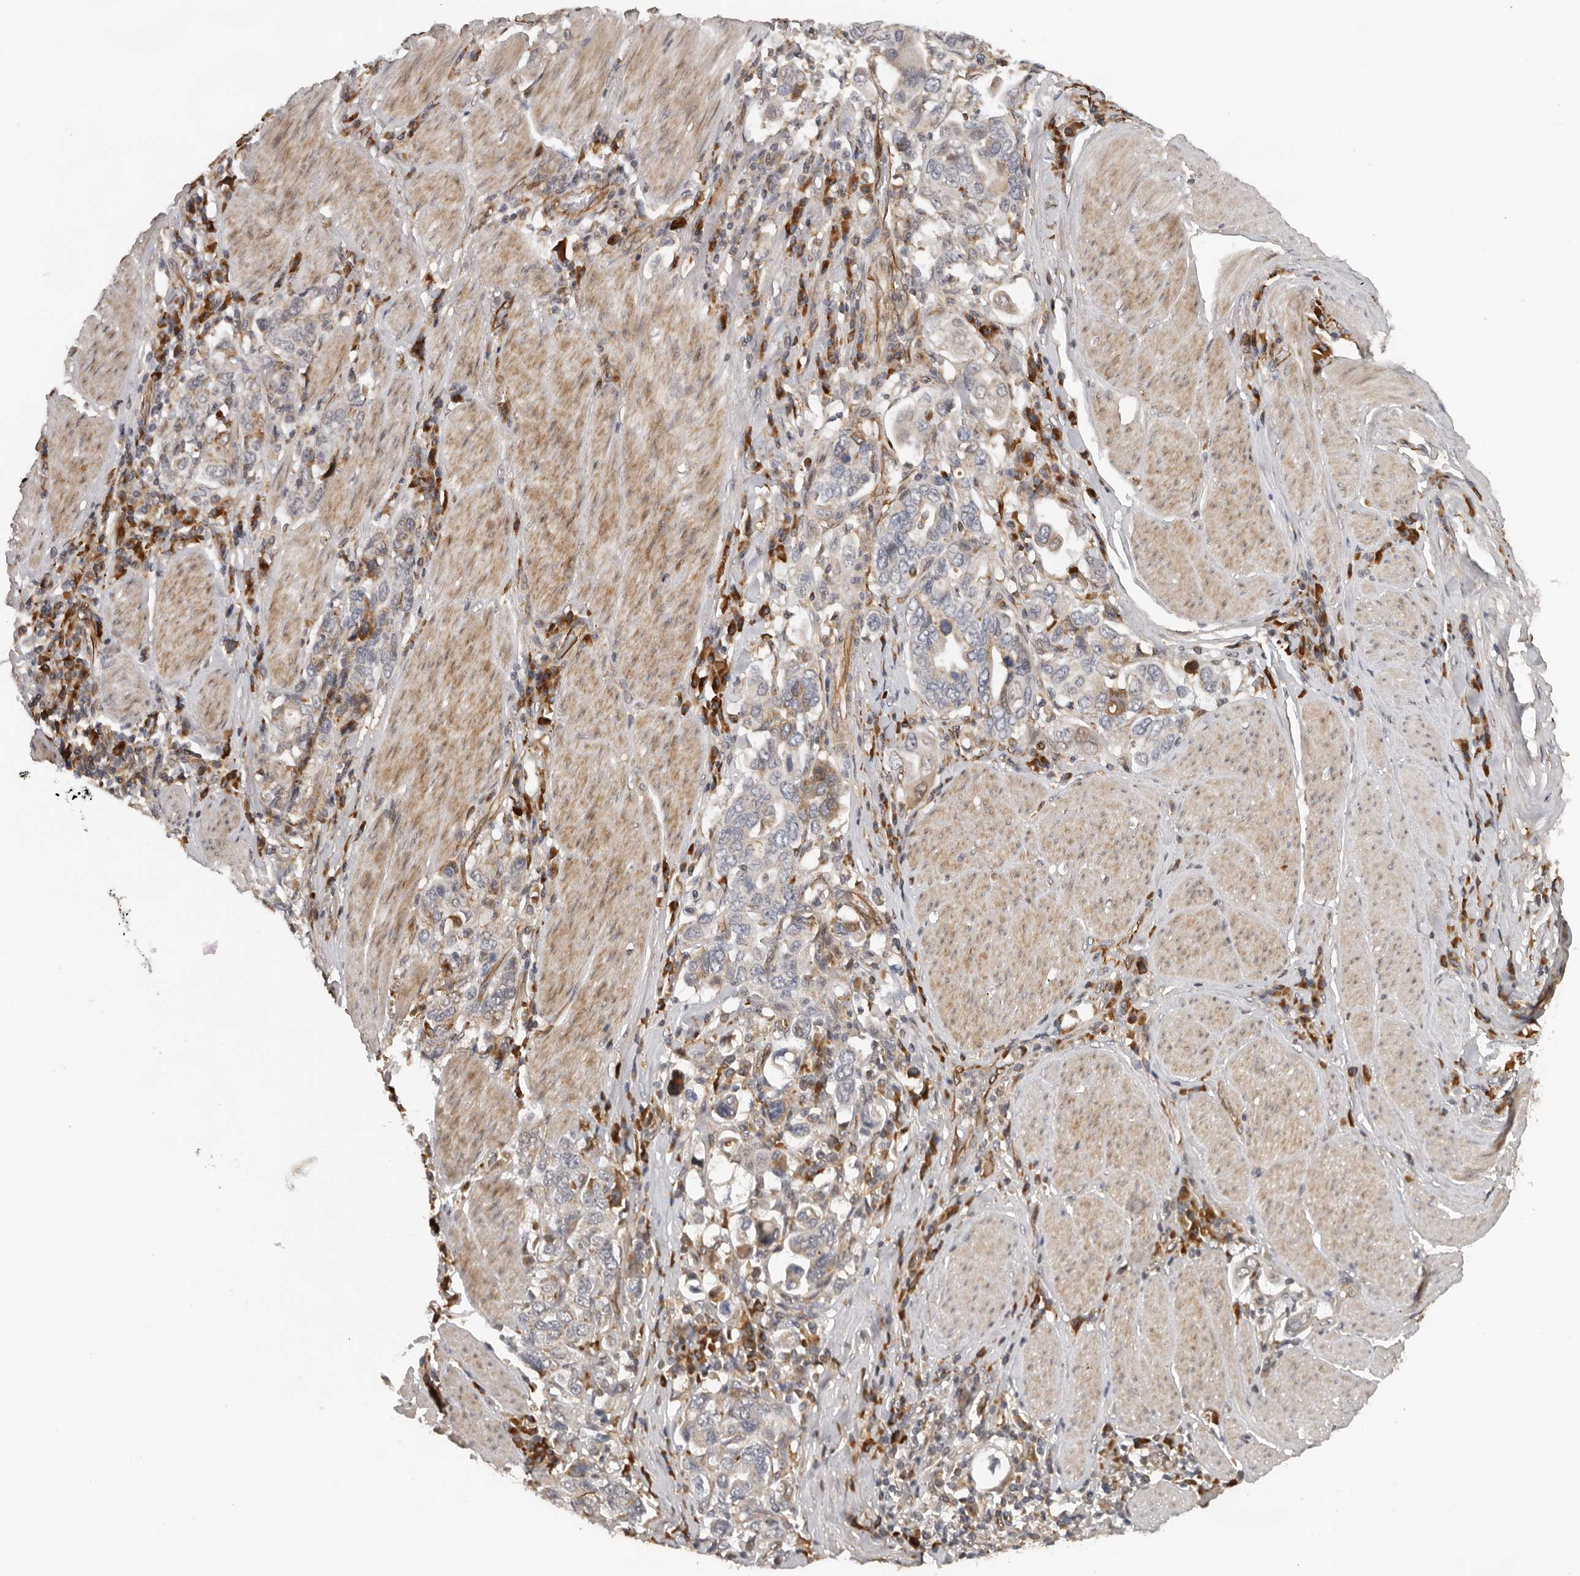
{"staining": {"intensity": "negative", "quantity": "none", "location": "none"}, "tissue": "stomach cancer", "cell_type": "Tumor cells", "image_type": "cancer", "snomed": [{"axis": "morphology", "description": "Adenocarcinoma, NOS"}, {"axis": "topography", "description": "Stomach, upper"}], "caption": "DAB immunohistochemical staining of stomach adenocarcinoma demonstrates no significant expression in tumor cells.", "gene": "RNF157", "patient": {"sex": "male", "age": 62}}